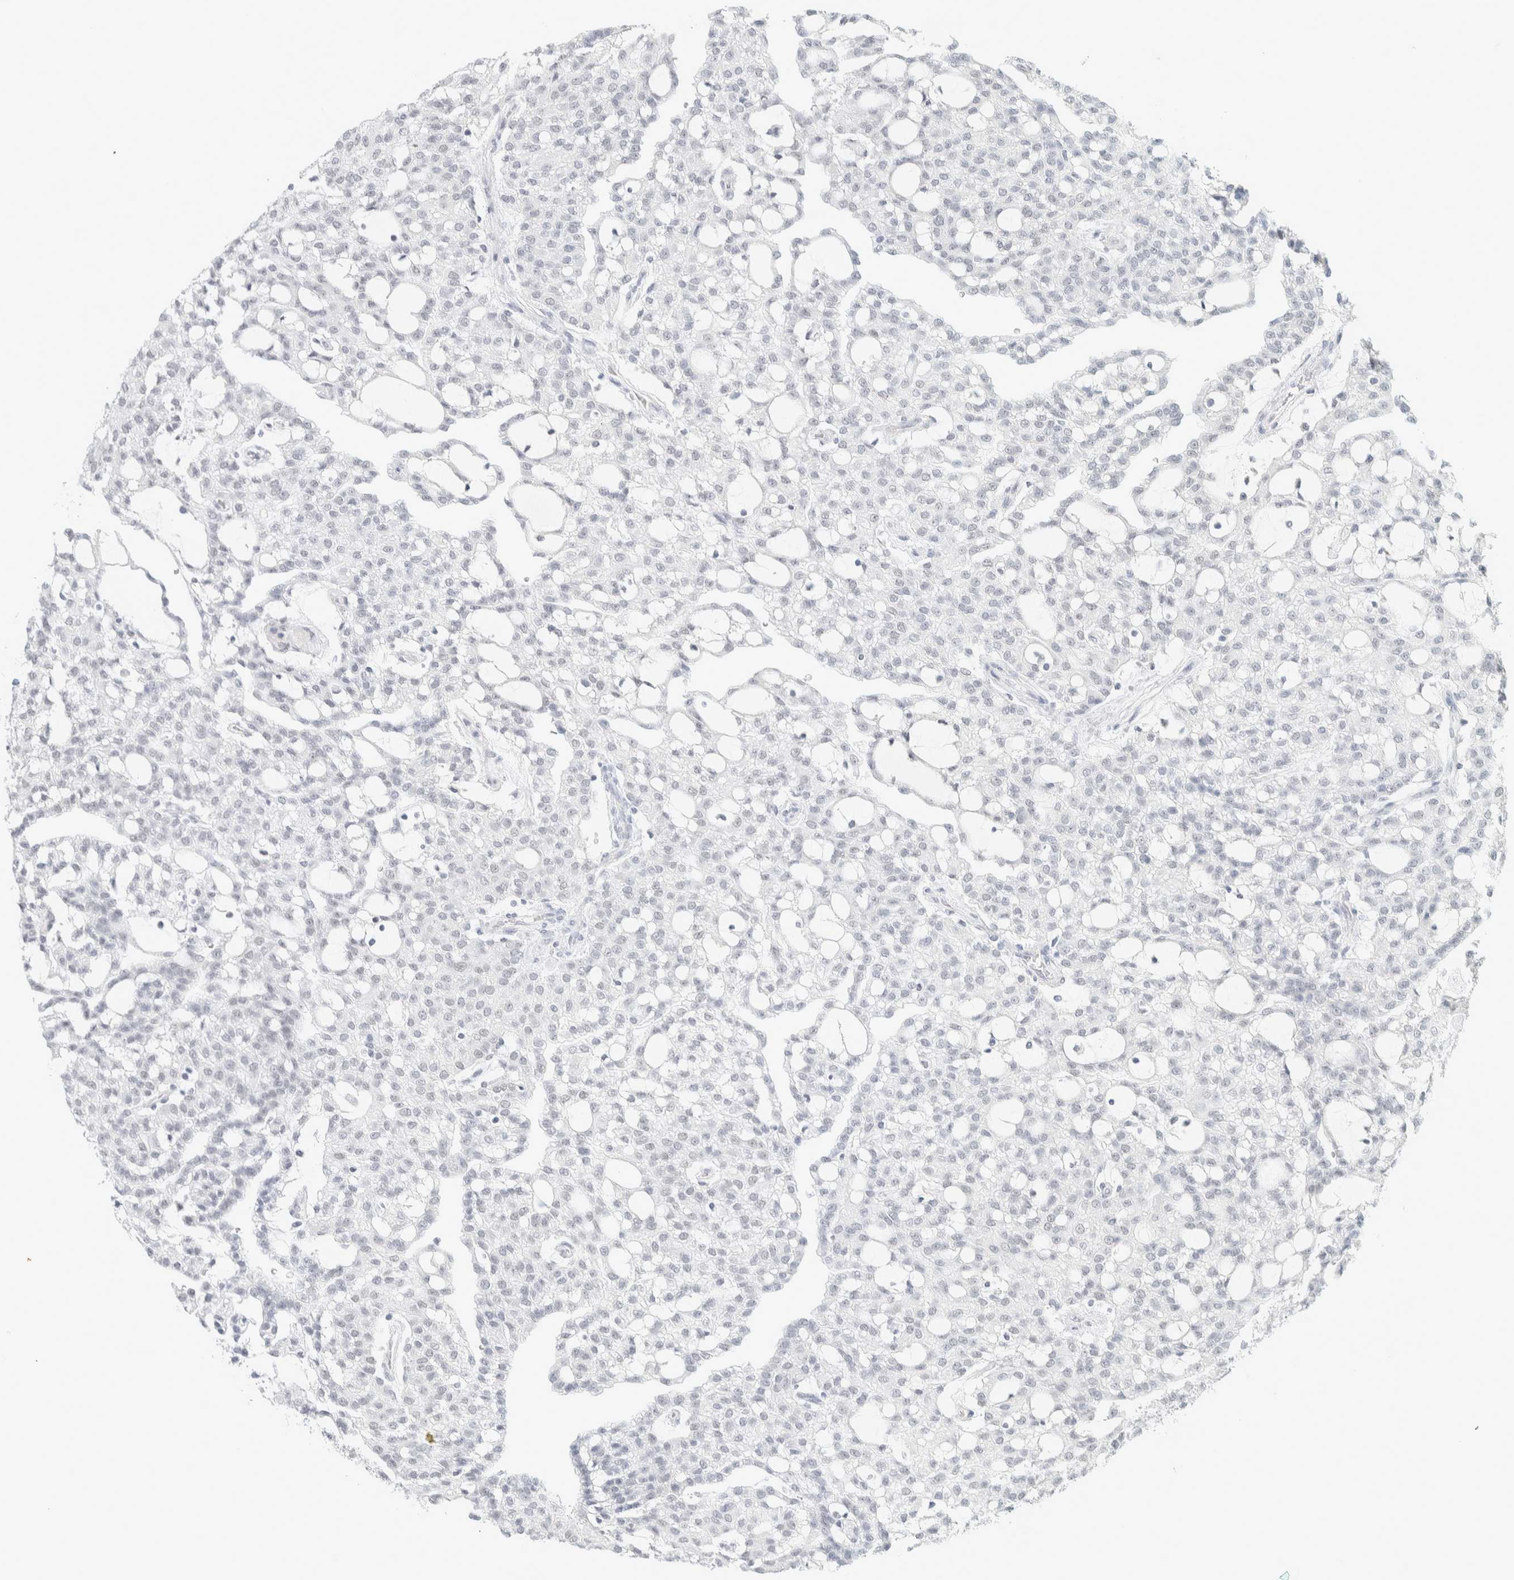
{"staining": {"intensity": "negative", "quantity": "none", "location": "none"}, "tissue": "renal cancer", "cell_type": "Tumor cells", "image_type": "cancer", "snomed": [{"axis": "morphology", "description": "Adenocarcinoma, NOS"}, {"axis": "topography", "description": "Kidney"}], "caption": "An immunohistochemistry (IHC) photomicrograph of adenocarcinoma (renal) is shown. There is no staining in tumor cells of adenocarcinoma (renal).", "gene": "CDH17", "patient": {"sex": "male", "age": 63}}